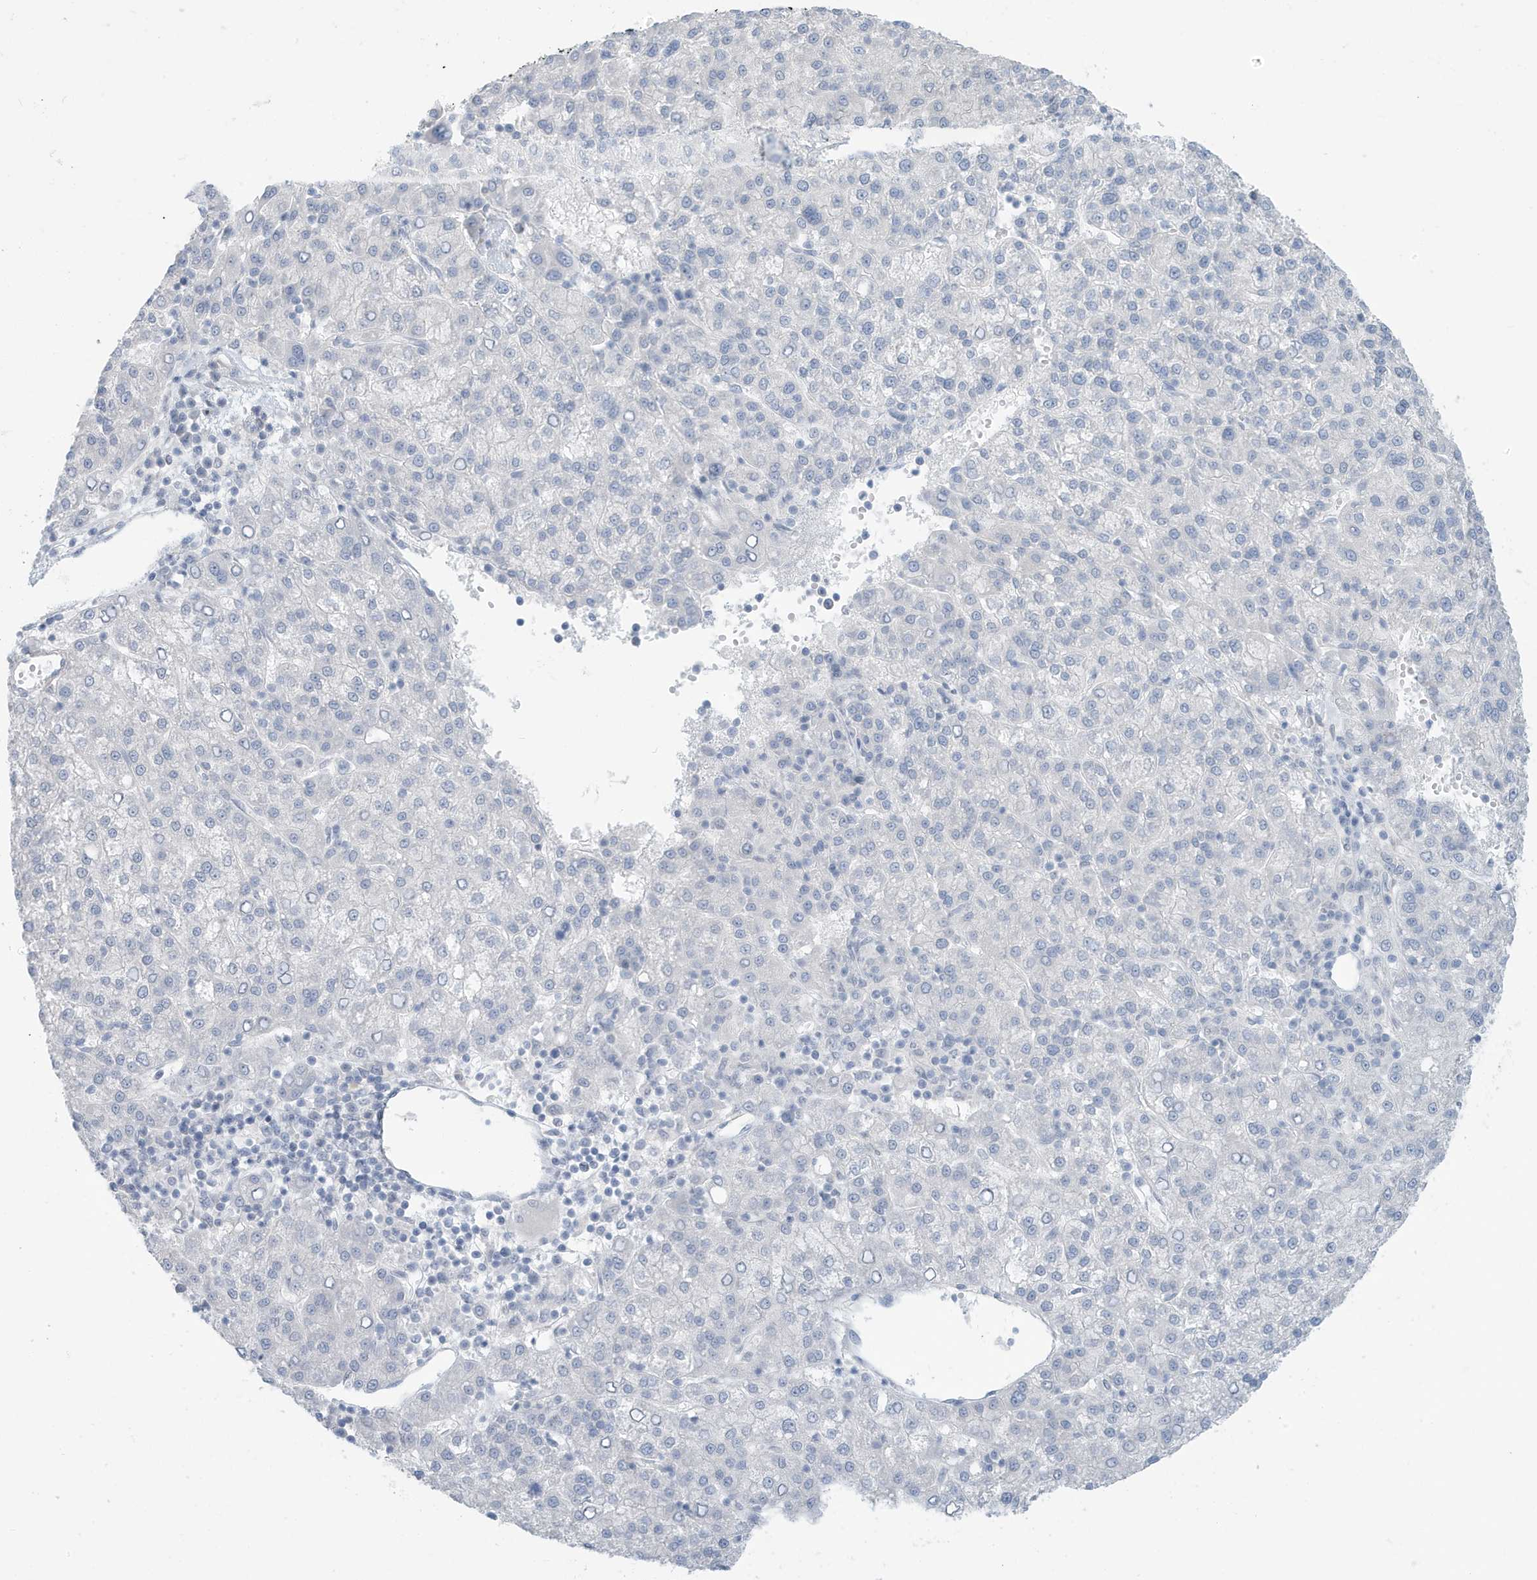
{"staining": {"intensity": "negative", "quantity": "none", "location": "none"}, "tissue": "liver cancer", "cell_type": "Tumor cells", "image_type": "cancer", "snomed": [{"axis": "morphology", "description": "Carcinoma, Hepatocellular, NOS"}, {"axis": "topography", "description": "Liver"}], "caption": "Tumor cells show no significant protein positivity in liver cancer (hepatocellular carcinoma).", "gene": "PERM1", "patient": {"sex": "female", "age": 58}}